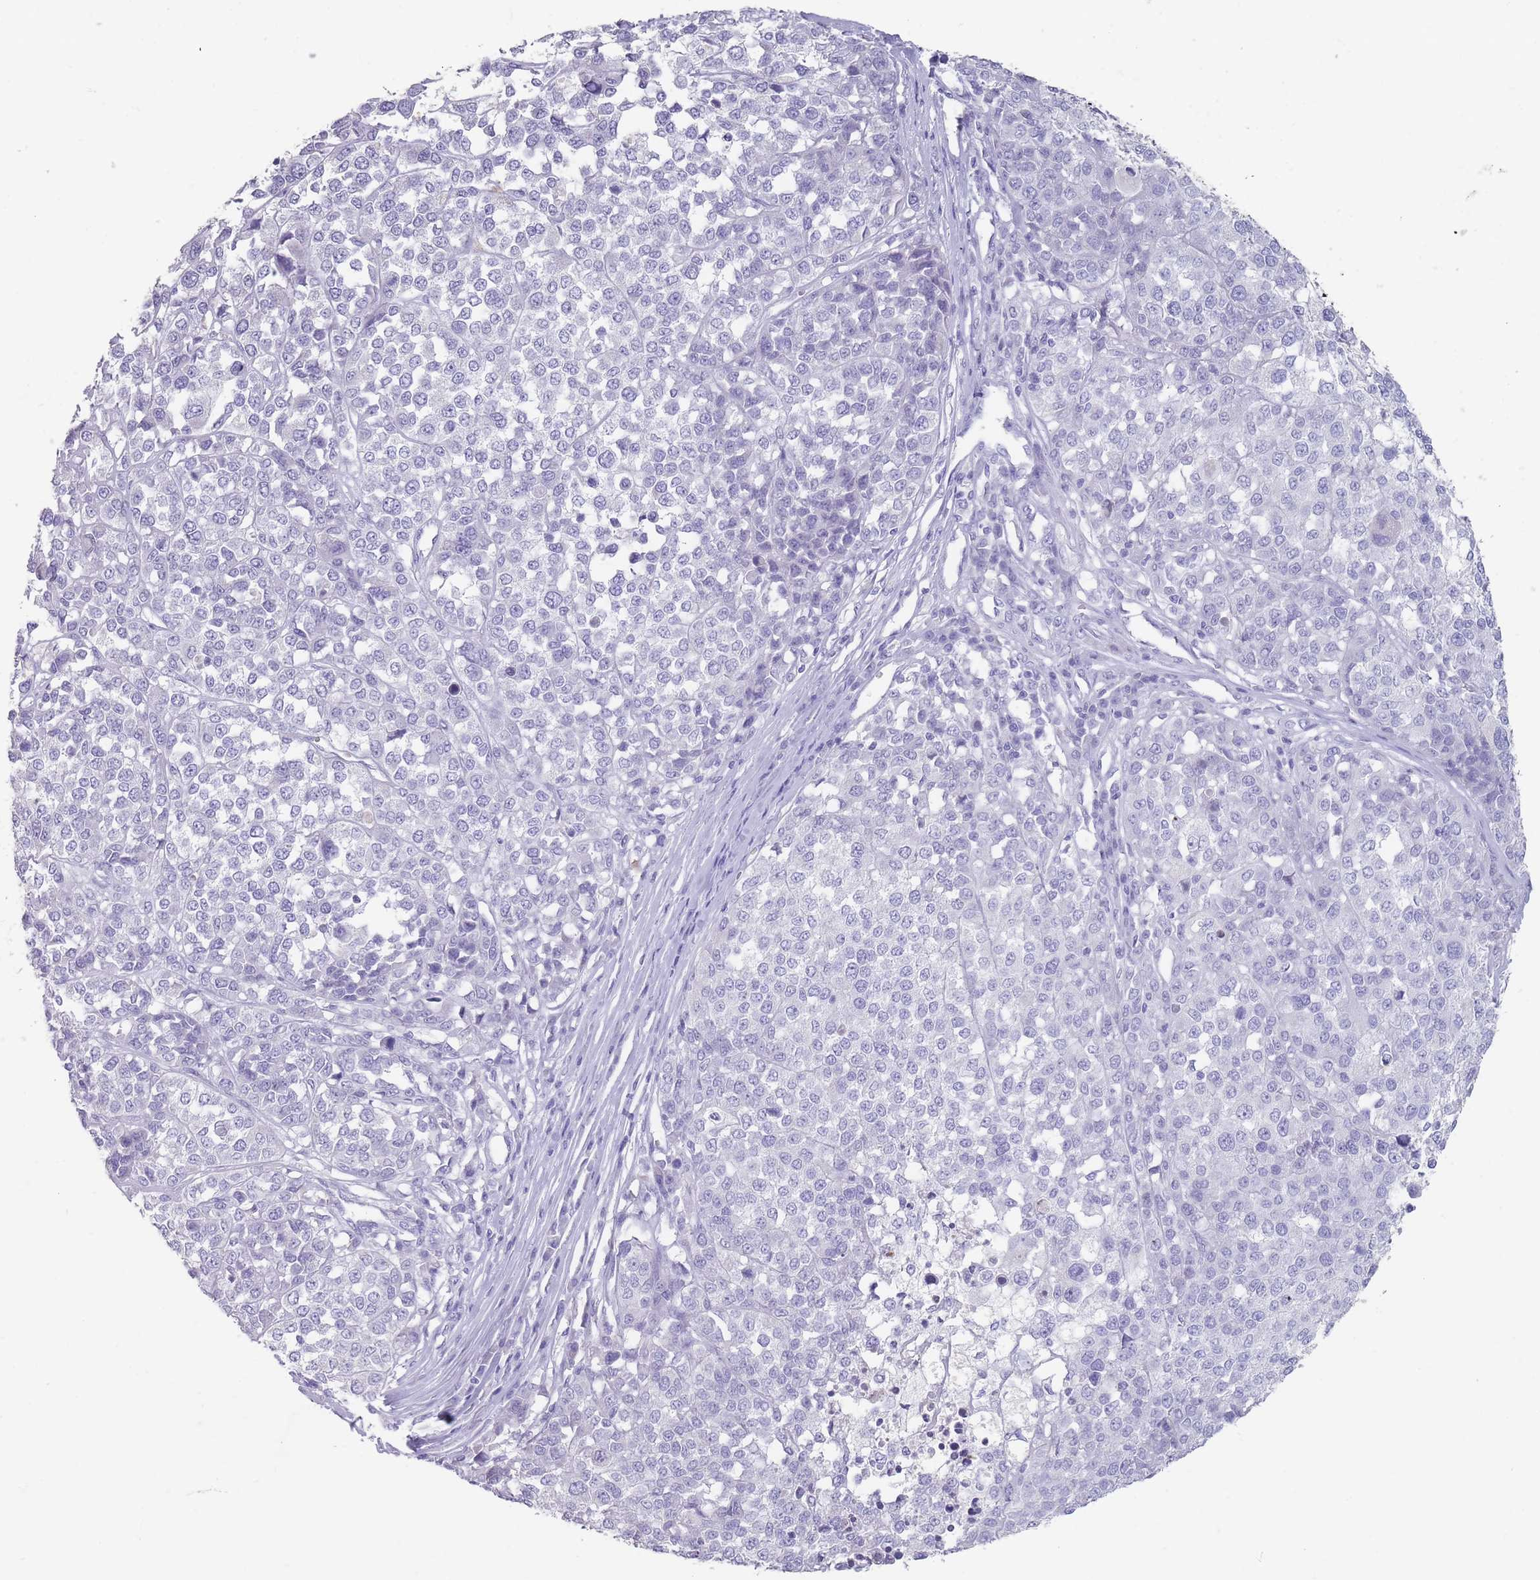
{"staining": {"intensity": "negative", "quantity": "none", "location": "none"}, "tissue": "melanoma", "cell_type": "Tumor cells", "image_type": "cancer", "snomed": [{"axis": "morphology", "description": "Malignant melanoma, Metastatic site"}, {"axis": "topography", "description": "Lymph node"}], "caption": "Tumor cells show no significant protein staining in malignant melanoma (metastatic site).", "gene": "RHBG", "patient": {"sex": "male", "age": 44}}